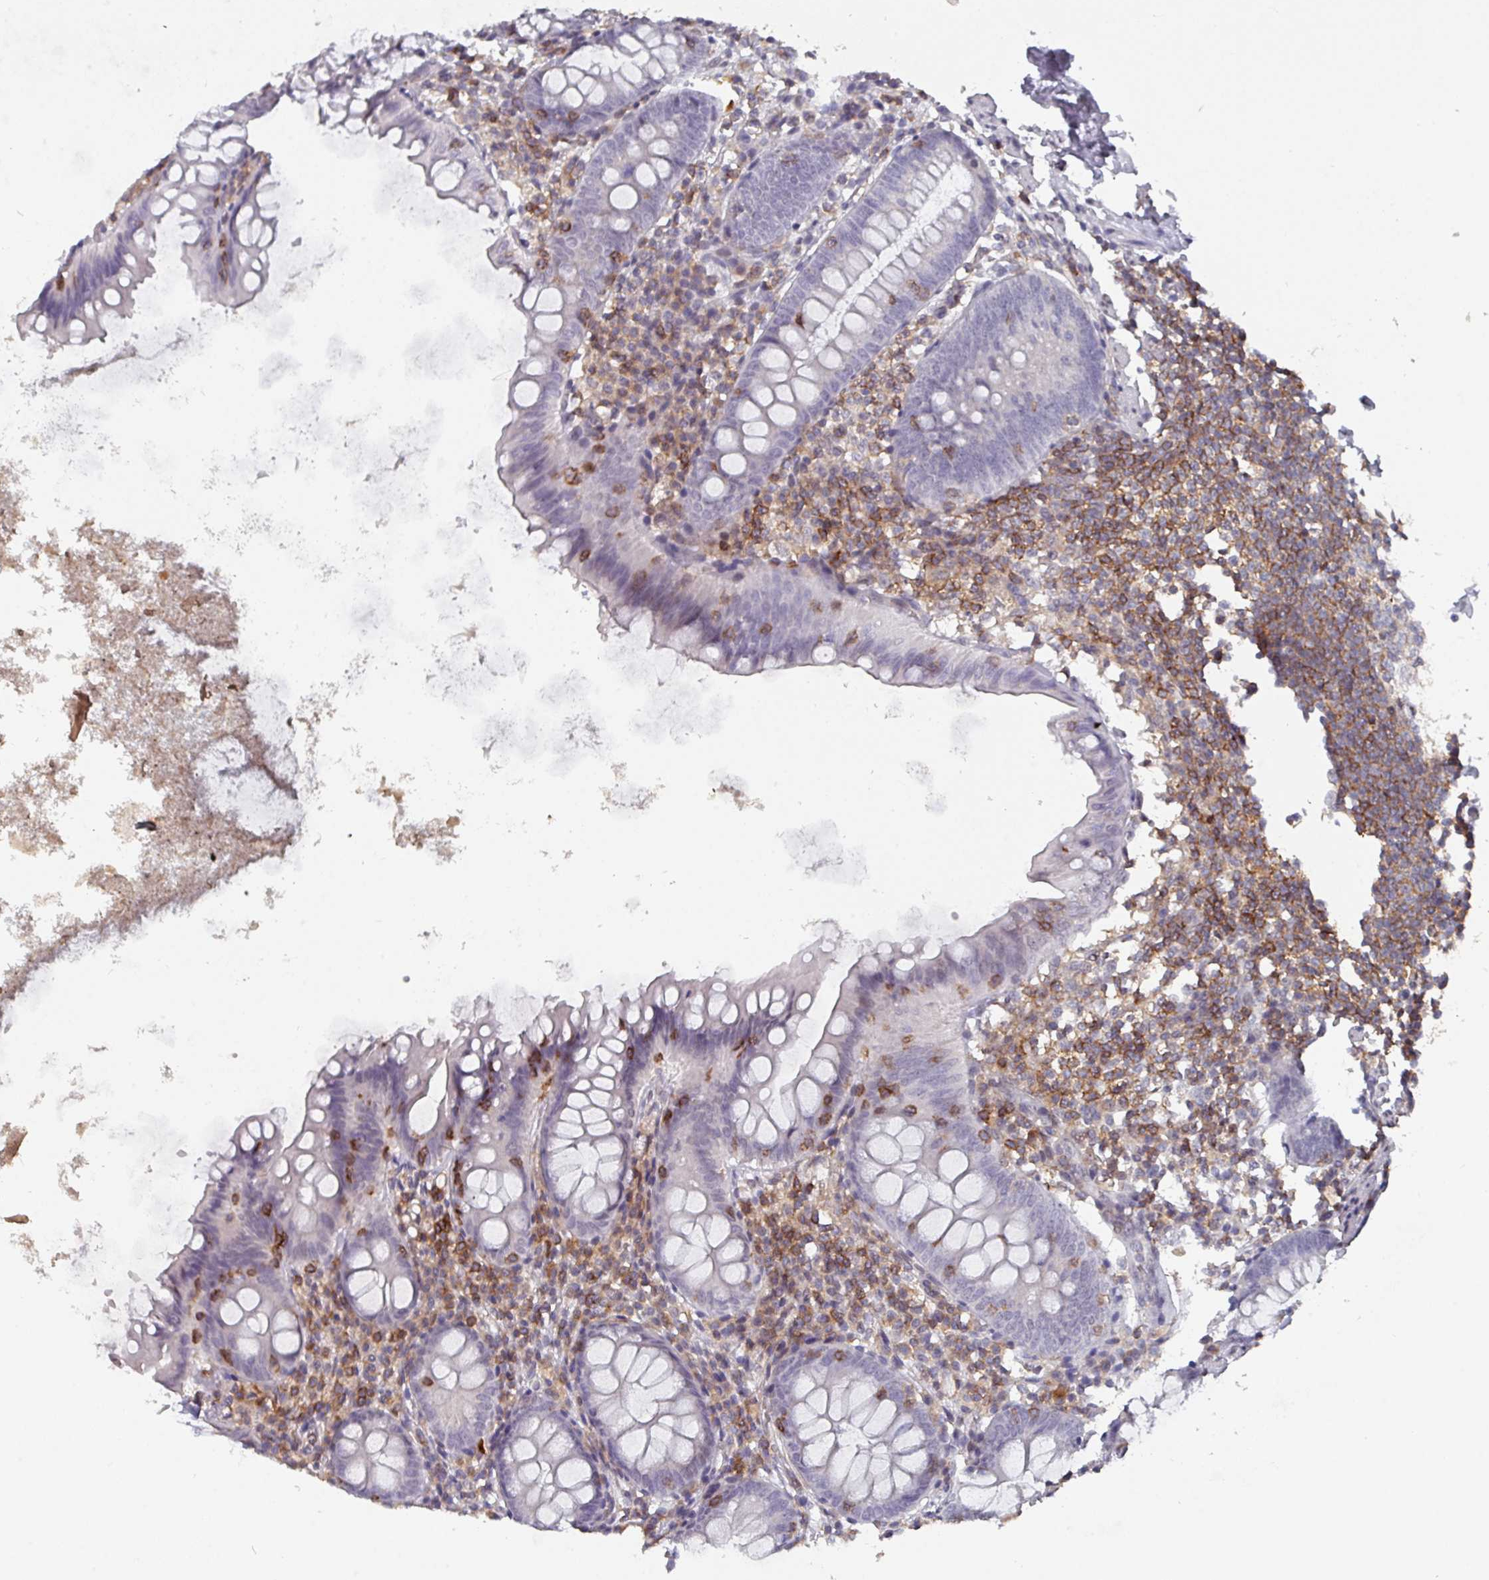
{"staining": {"intensity": "negative", "quantity": "none", "location": "none"}, "tissue": "appendix", "cell_type": "Glandular cells", "image_type": "normal", "snomed": [{"axis": "morphology", "description": "Normal tissue, NOS"}, {"axis": "topography", "description": "Appendix"}], "caption": "Immunohistochemistry (IHC) histopathology image of benign human appendix stained for a protein (brown), which shows no expression in glandular cells.", "gene": "RASAL3", "patient": {"sex": "female", "age": 51}}